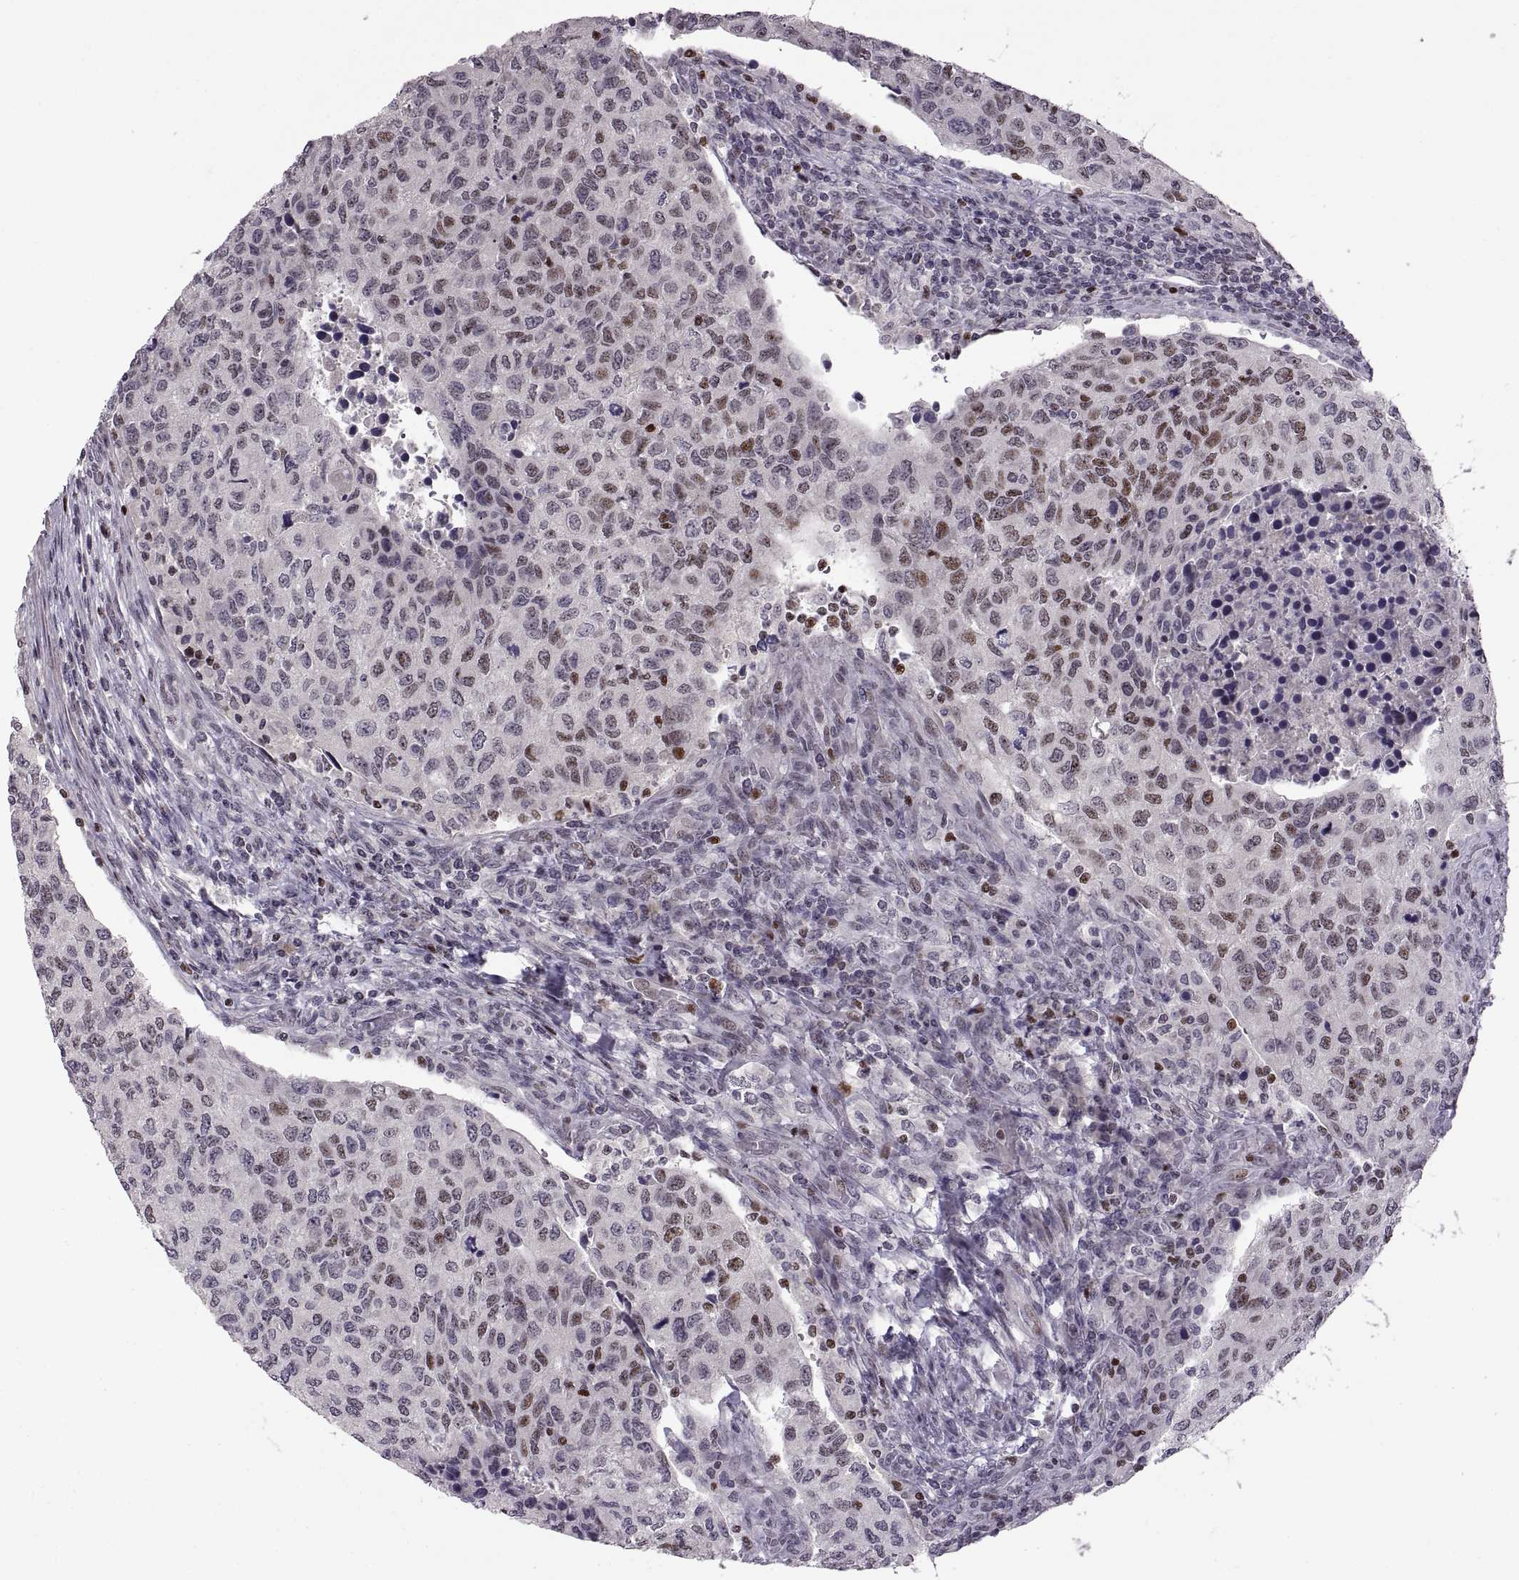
{"staining": {"intensity": "weak", "quantity": "25%-75%", "location": "nuclear"}, "tissue": "urothelial cancer", "cell_type": "Tumor cells", "image_type": "cancer", "snomed": [{"axis": "morphology", "description": "Urothelial carcinoma, High grade"}, {"axis": "topography", "description": "Urinary bladder"}], "caption": "High-power microscopy captured an IHC photomicrograph of high-grade urothelial carcinoma, revealing weak nuclear staining in approximately 25%-75% of tumor cells.", "gene": "NEK2", "patient": {"sex": "female", "age": 78}}